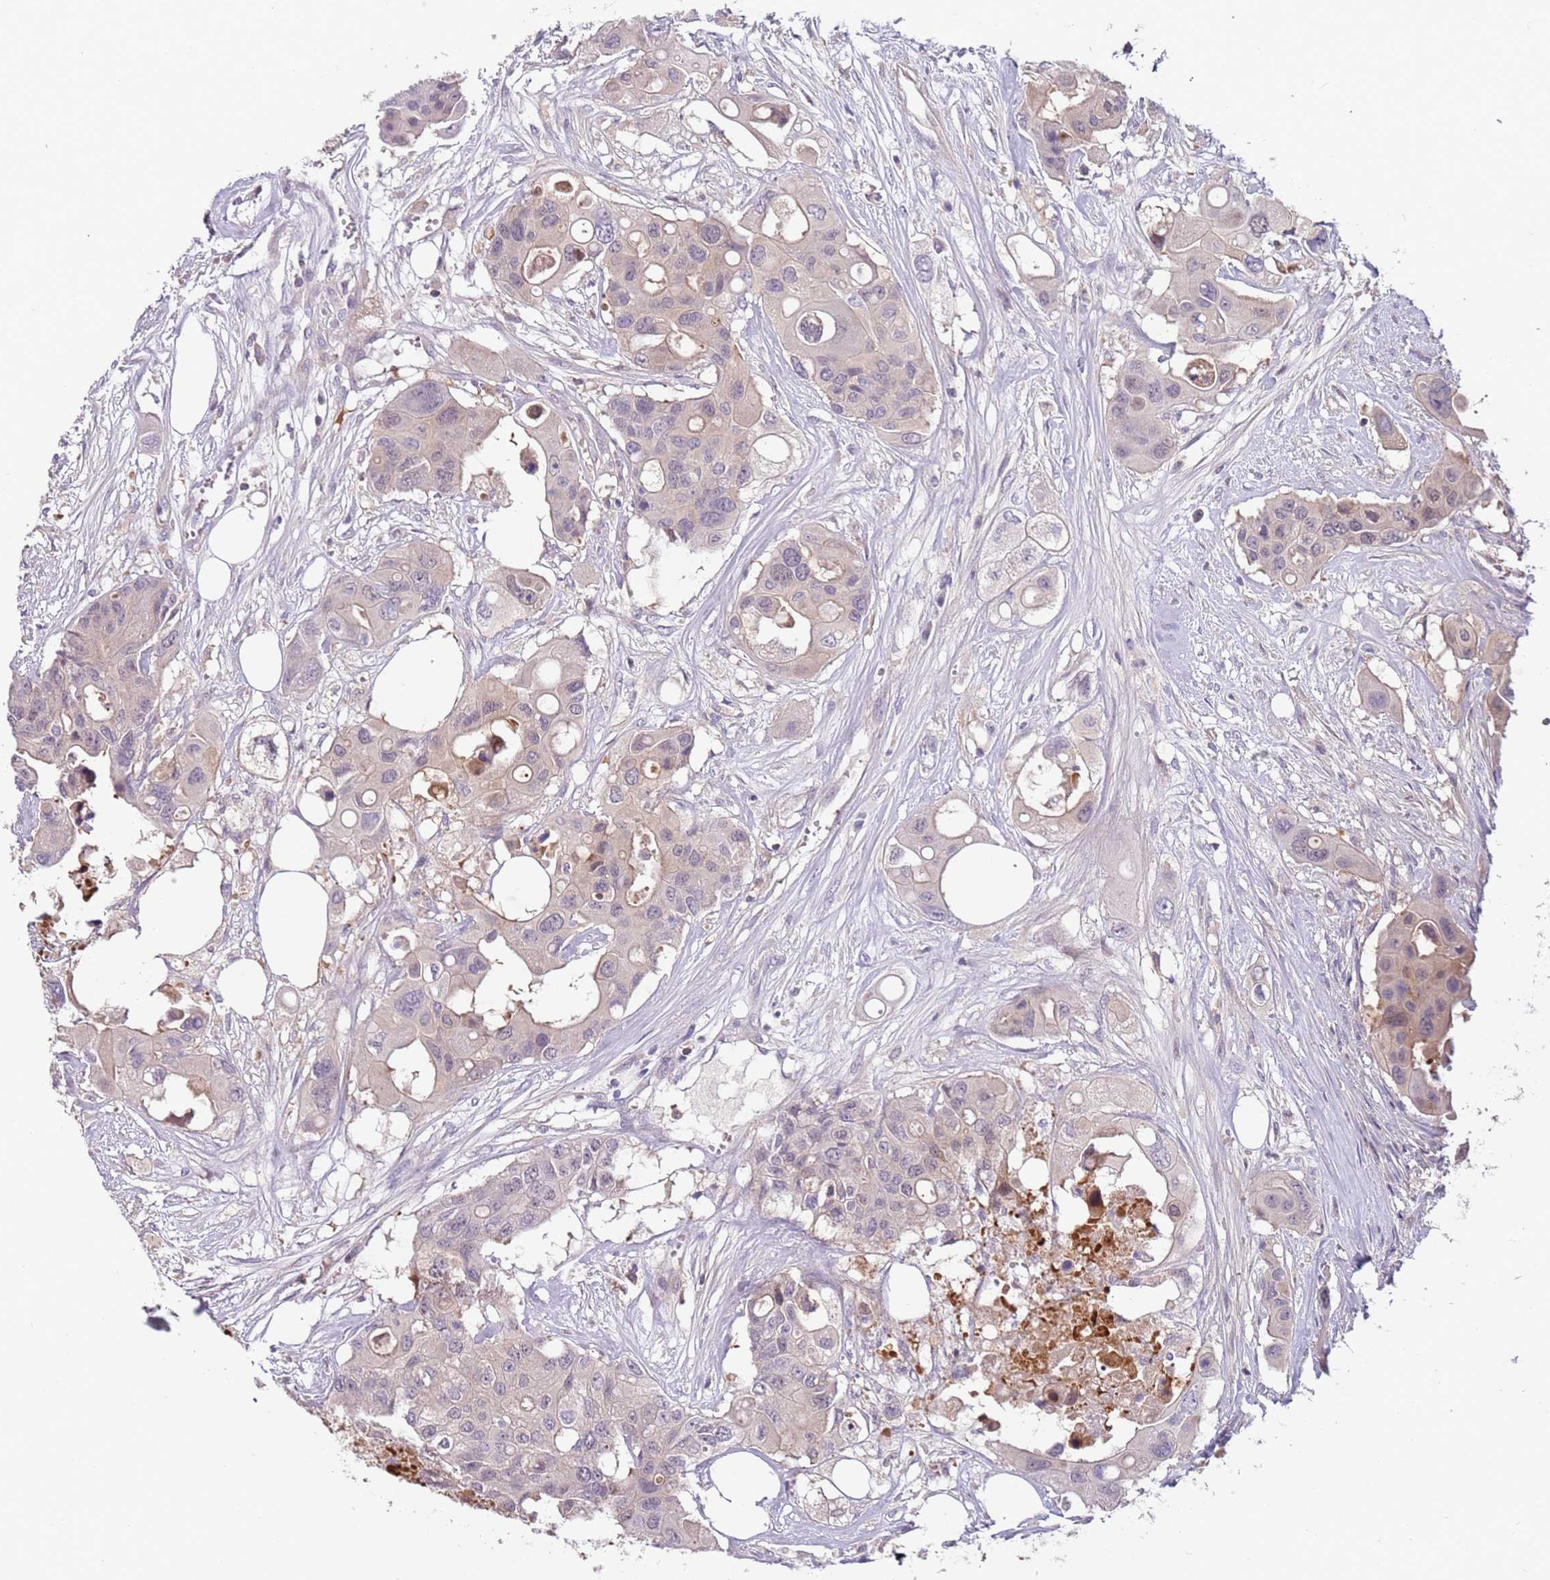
{"staining": {"intensity": "negative", "quantity": "none", "location": "none"}, "tissue": "colorectal cancer", "cell_type": "Tumor cells", "image_type": "cancer", "snomed": [{"axis": "morphology", "description": "Adenocarcinoma, NOS"}, {"axis": "topography", "description": "Colon"}], "caption": "Tumor cells are negative for brown protein staining in adenocarcinoma (colorectal).", "gene": "ARHGAP5", "patient": {"sex": "male", "age": 77}}